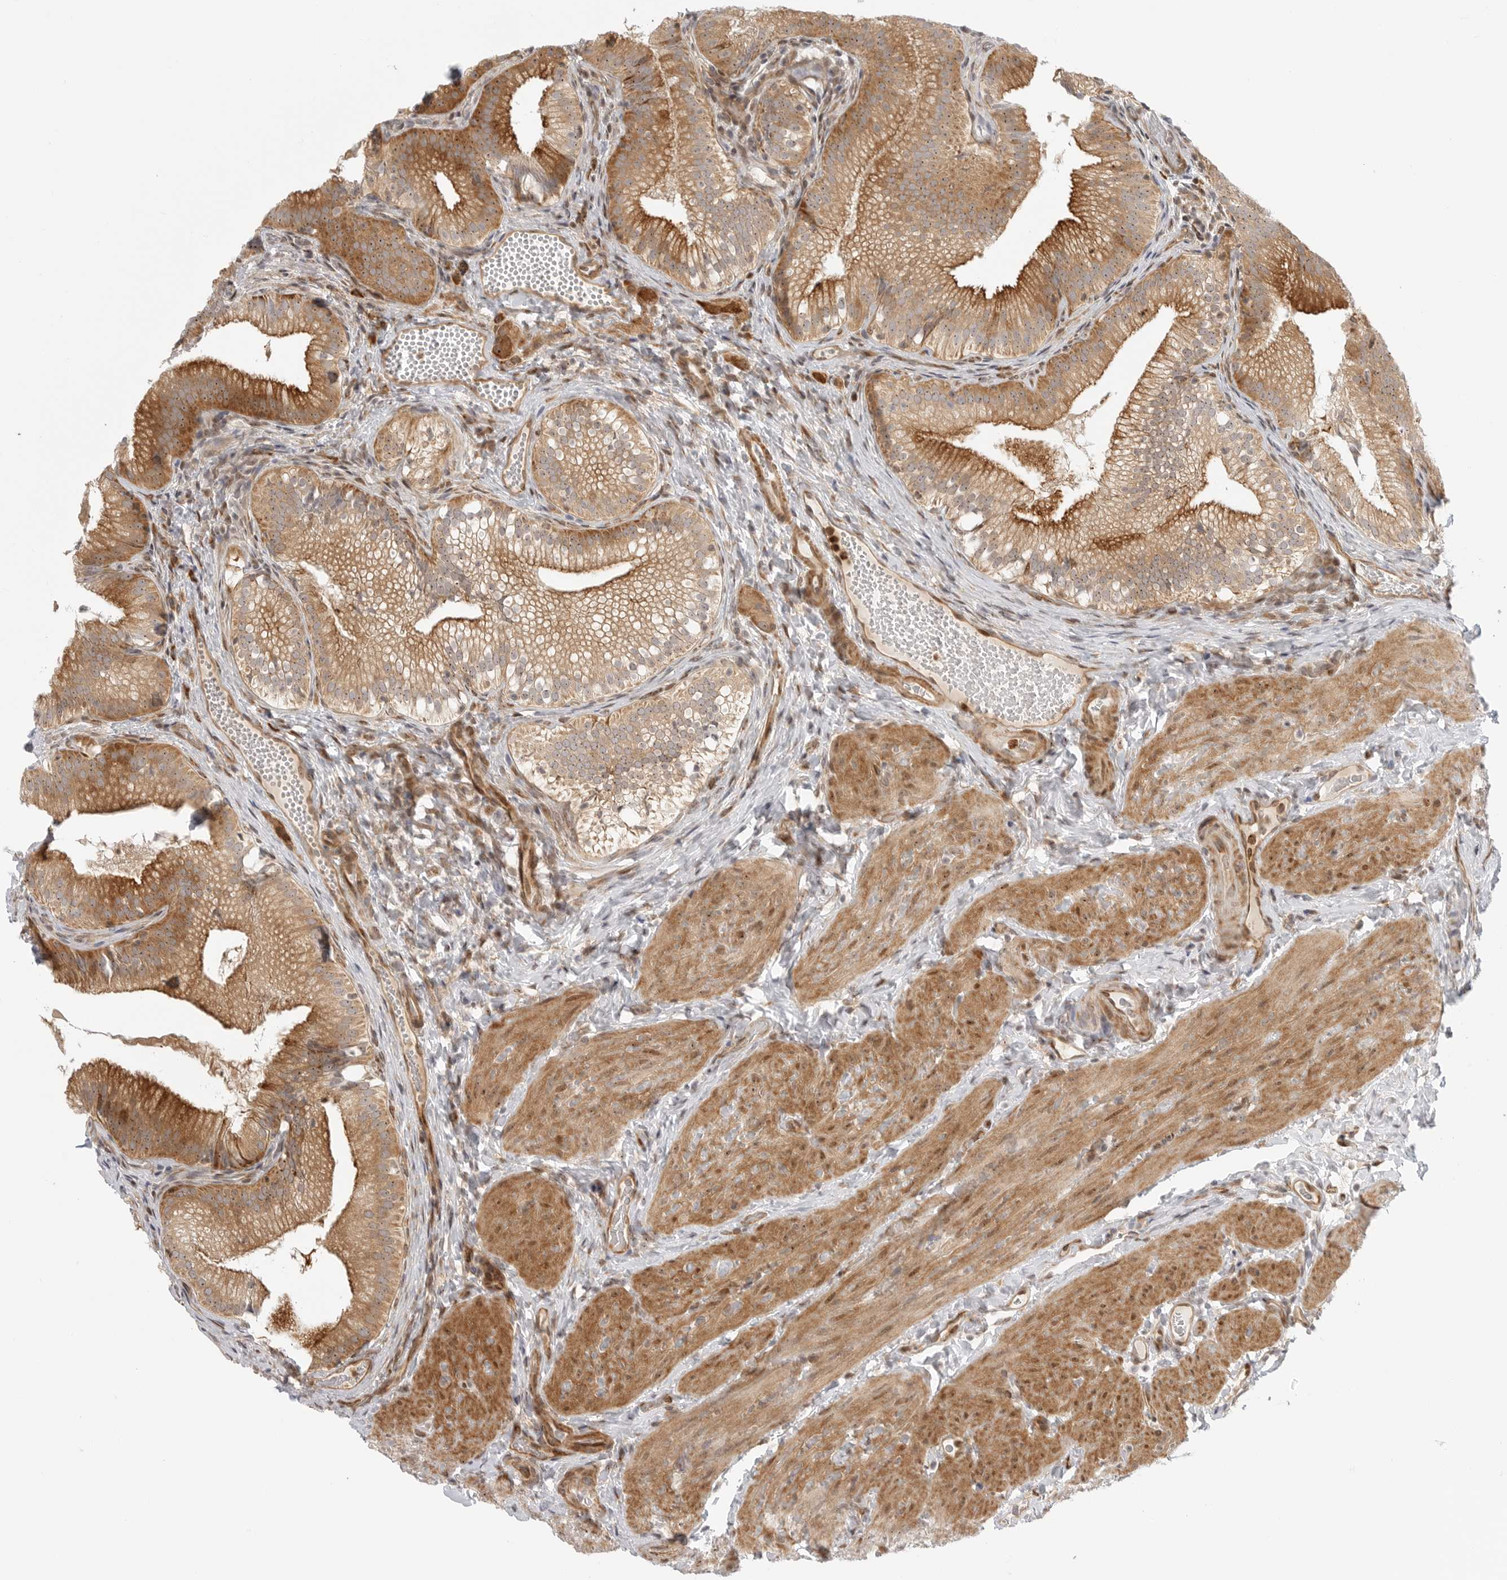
{"staining": {"intensity": "strong", "quantity": ">75%", "location": "cytoplasmic/membranous,nuclear"}, "tissue": "gallbladder", "cell_type": "Glandular cells", "image_type": "normal", "snomed": [{"axis": "morphology", "description": "Normal tissue, NOS"}, {"axis": "topography", "description": "Gallbladder"}], "caption": "A high-resolution image shows immunohistochemistry (IHC) staining of benign gallbladder, which displays strong cytoplasmic/membranous,nuclear expression in about >75% of glandular cells. The staining was performed using DAB to visualize the protein expression in brown, while the nuclei were stained in blue with hematoxylin (Magnification: 20x).", "gene": "DSCC1", "patient": {"sex": "female", "age": 30}}